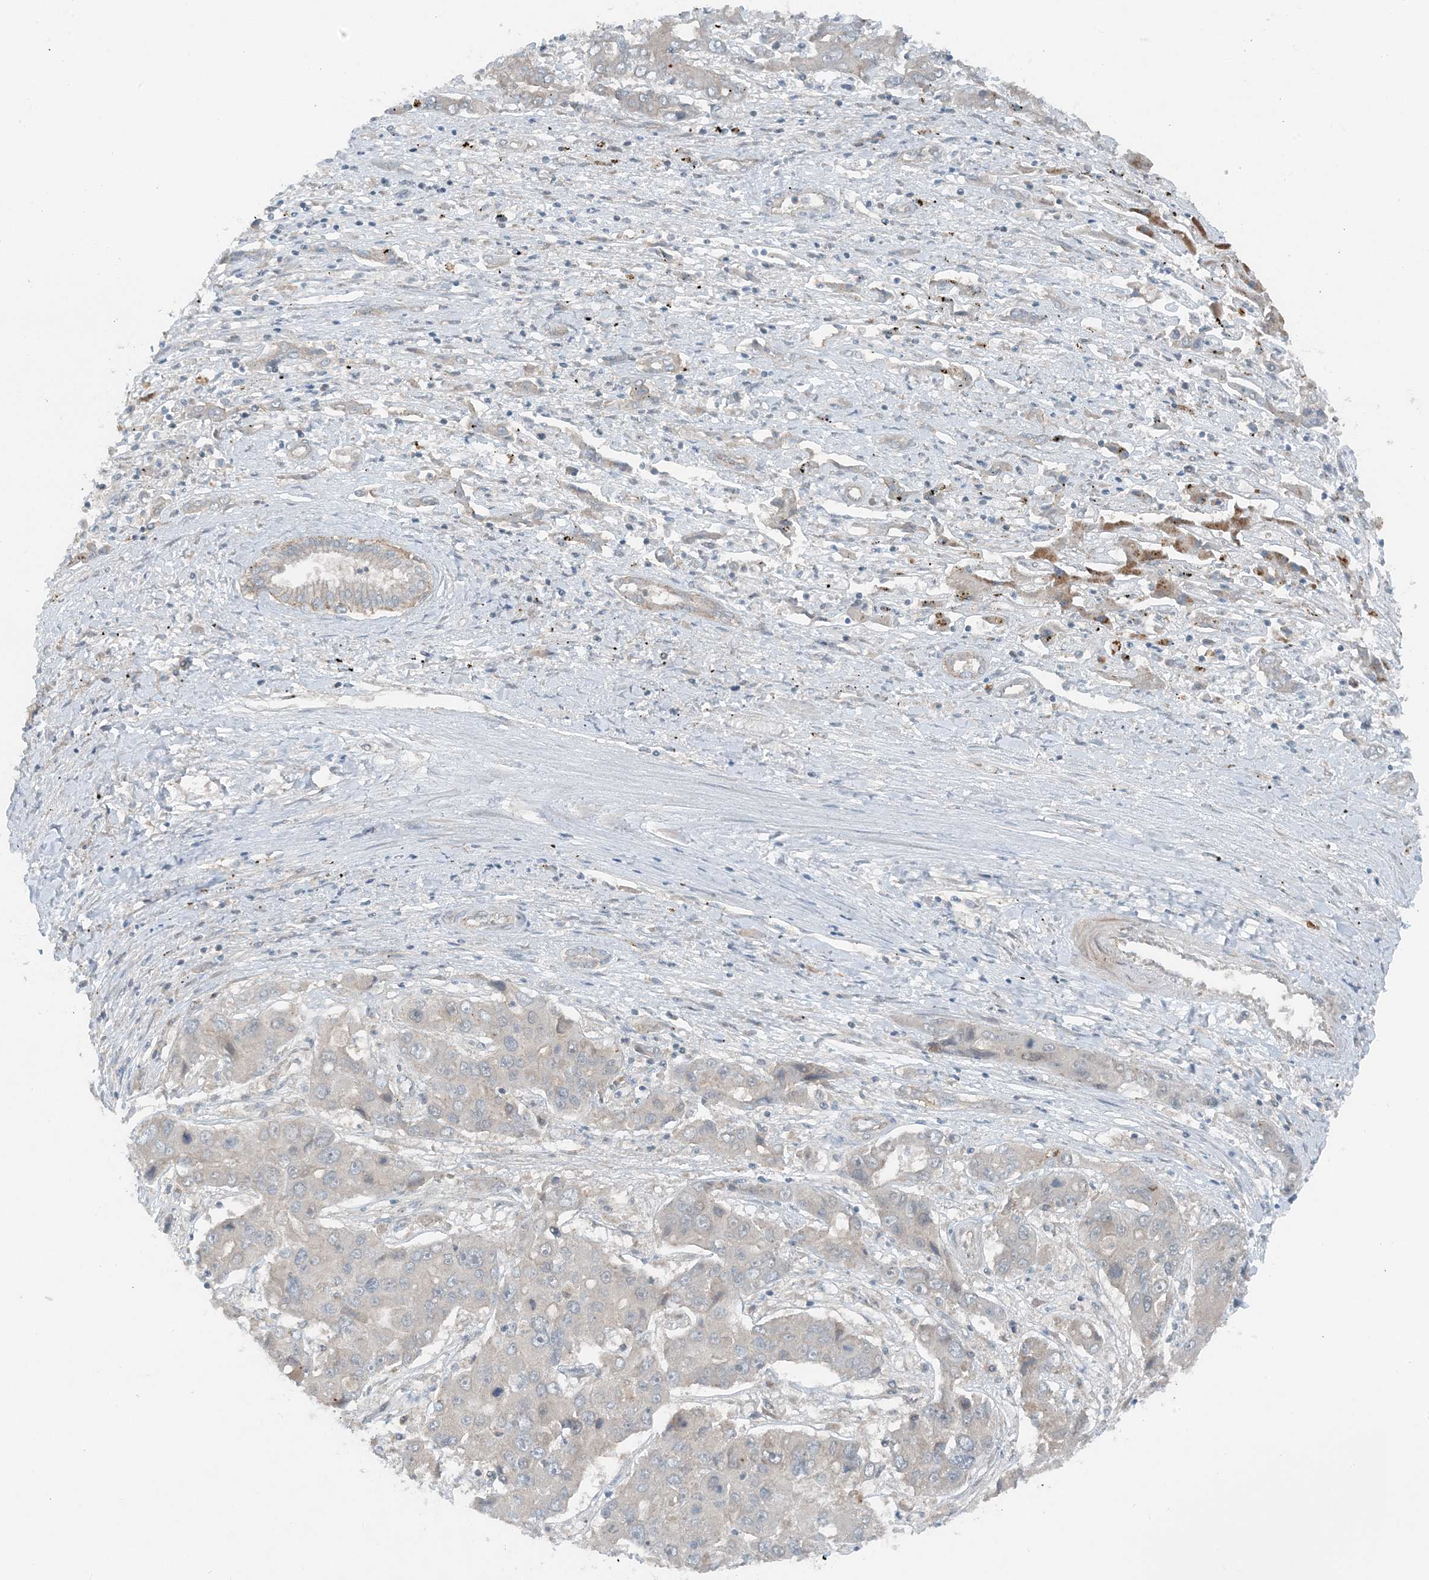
{"staining": {"intensity": "negative", "quantity": "none", "location": "none"}, "tissue": "liver cancer", "cell_type": "Tumor cells", "image_type": "cancer", "snomed": [{"axis": "morphology", "description": "Cholangiocarcinoma"}, {"axis": "topography", "description": "Liver"}], "caption": "Liver cancer was stained to show a protein in brown. There is no significant staining in tumor cells.", "gene": "MITD1", "patient": {"sex": "male", "age": 67}}